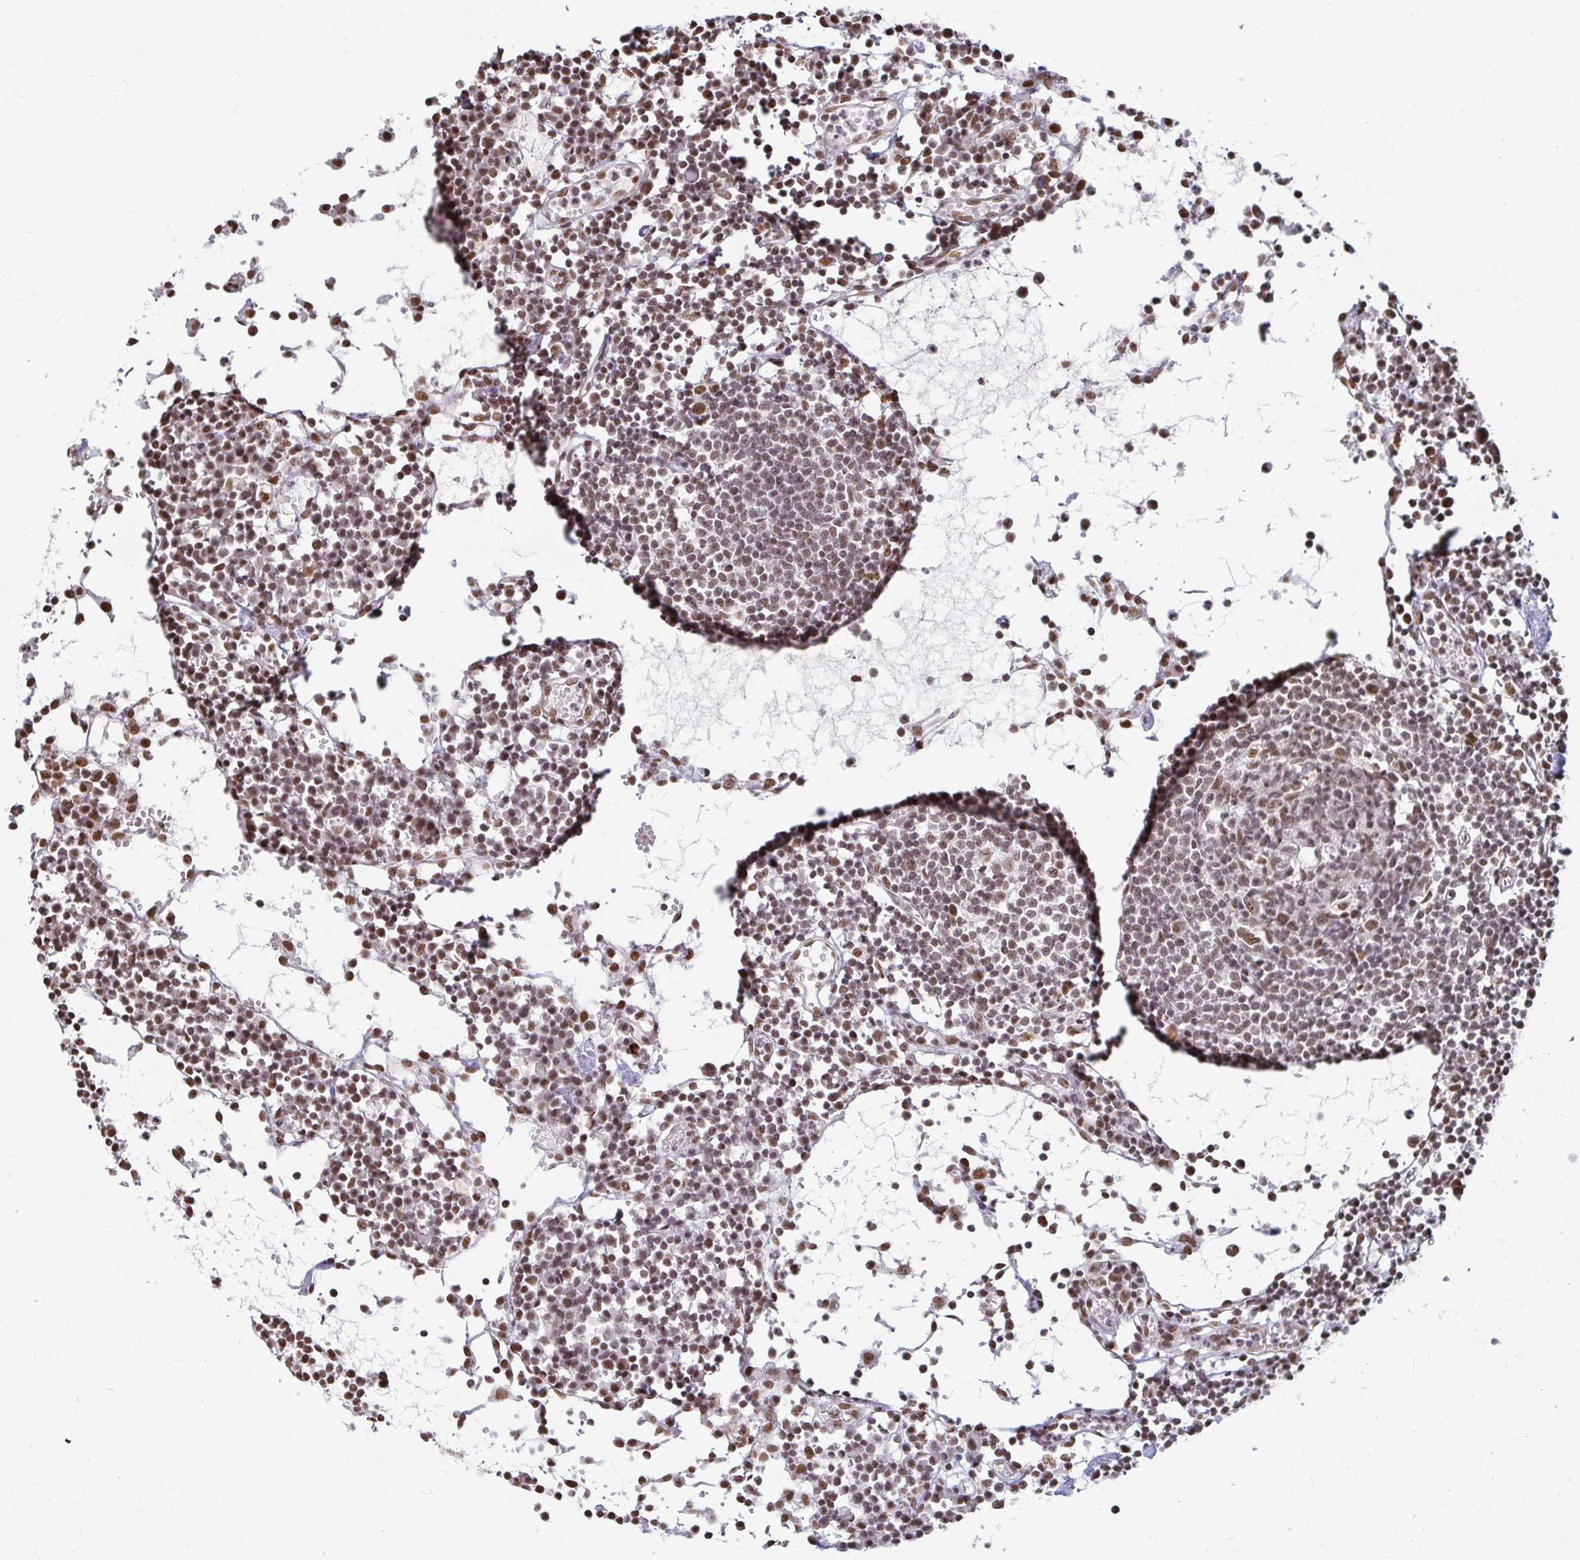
{"staining": {"intensity": "moderate", "quantity": "25%-75%", "location": "nuclear"}, "tissue": "lymph node", "cell_type": "Germinal center cells", "image_type": "normal", "snomed": [{"axis": "morphology", "description": "Normal tissue, NOS"}, {"axis": "topography", "description": "Lymph node"}], "caption": "Immunohistochemistry of normal human lymph node displays medium levels of moderate nuclear expression in approximately 25%-75% of germinal center cells.", "gene": "HNRNPU", "patient": {"sex": "female", "age": 78}}